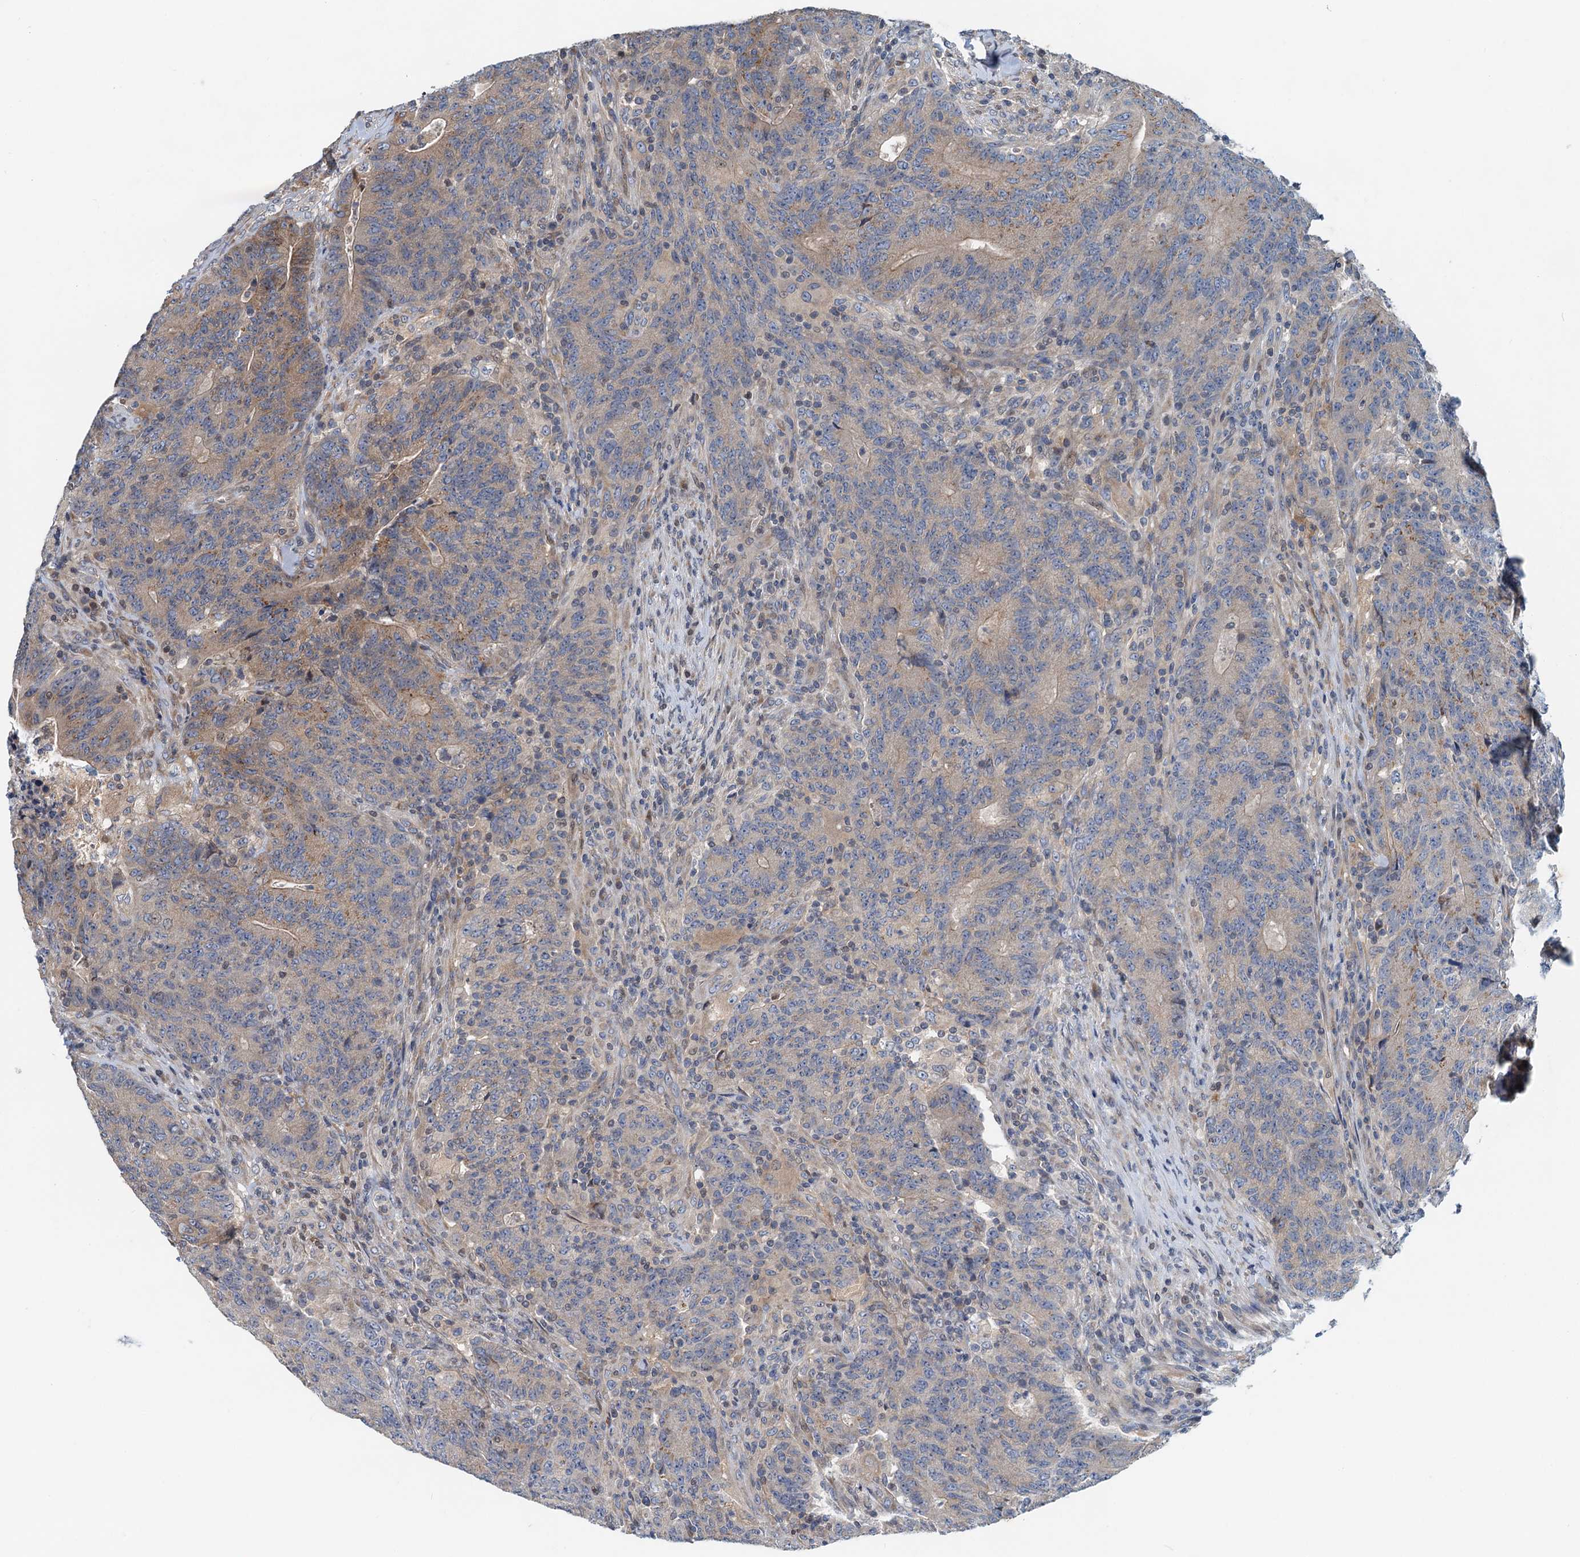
{"staining": {"intensity": "moderate", "quantity": "<25%", "location": "cytoplasmic/membranous"}, "tissue": "colorectal cancer", "cell_type": "Tumor cells", "image_type": "cancer", "snomed": [{"axis": "morphology", "description": "Adenocarcinoma, NOS"}, {"axis": "topography", "description": "Colon"}], "caption": "Human colorectal cancer stained for a protein (brown) displays moderate cytoplasmic/membranous positive expression in approximately <25% of tumor cells.", "gene": "NBEA", "patient": {"sex": "female", "age": 75}}